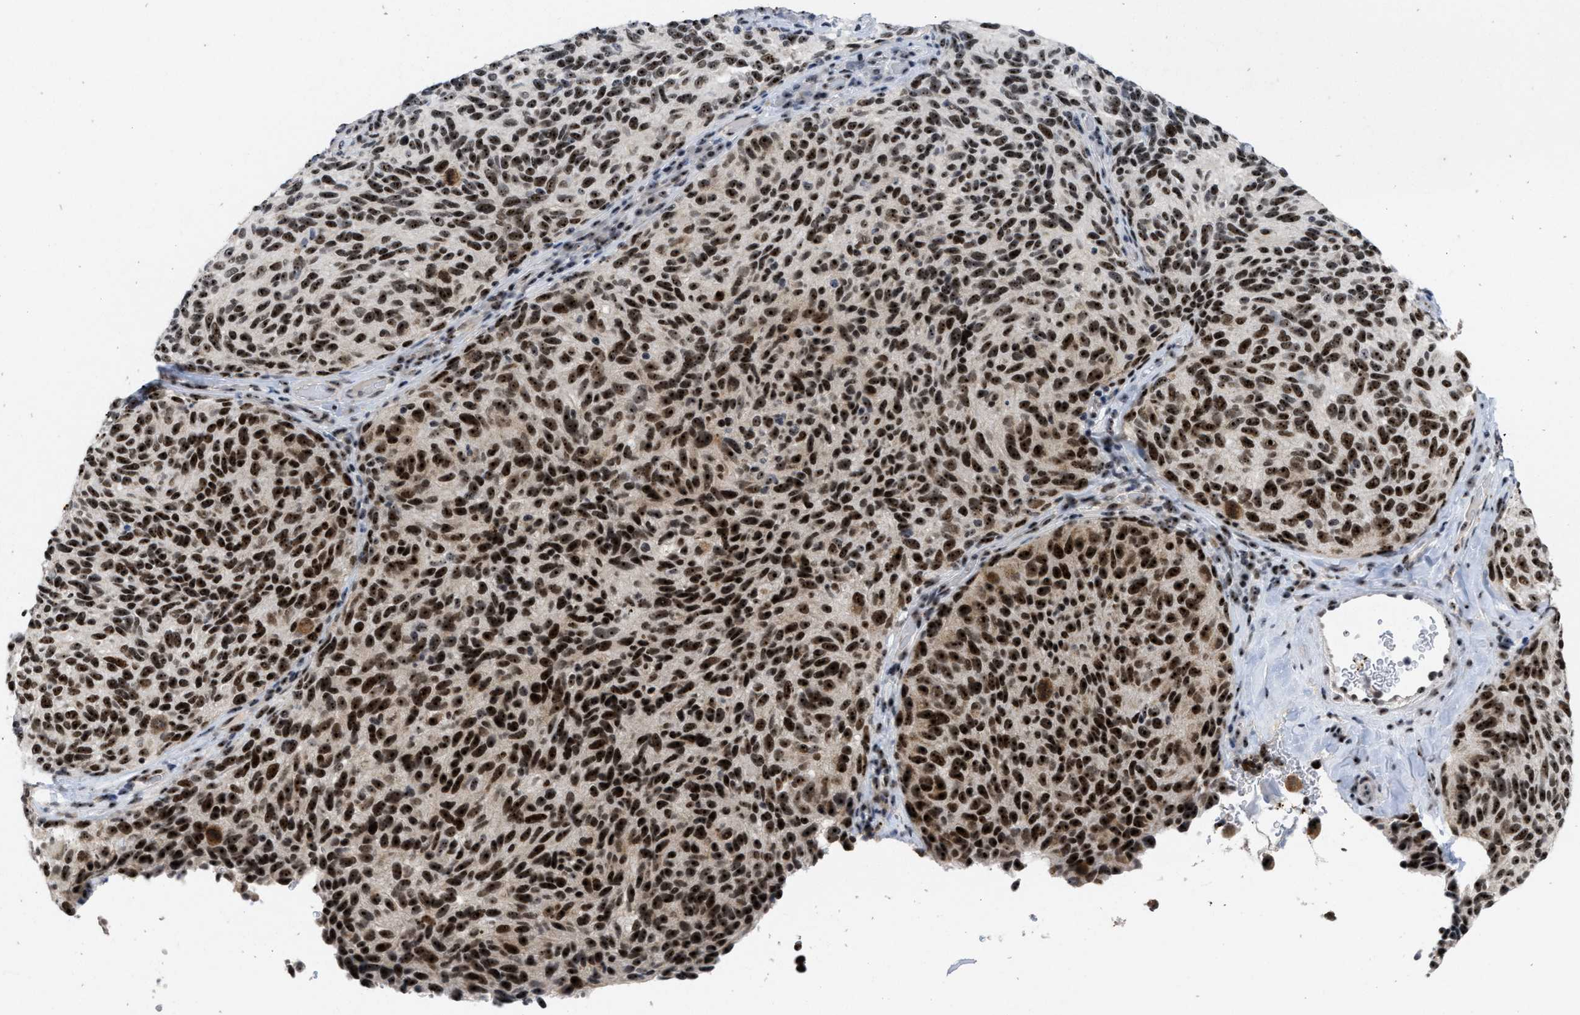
{"staining": {"intensity": "strong", "quantity": ">75%", "location": "nuclear"}, "tissue": "melanoma", "cell_type": "Tumor cells", "image_type": "cancer", "snomed": [{"axis": "morphology", "description": "Malignant melanoma, NOS"}, {"axis": "topography", "description": "Skin"}], "caption": "Protein staining of malignant melanoma tissue exhibits strong nuclear expression in approximately >75% of tumor cells.", "gene": "NOP58", "patient": {"sex": "female", "age": 73}}